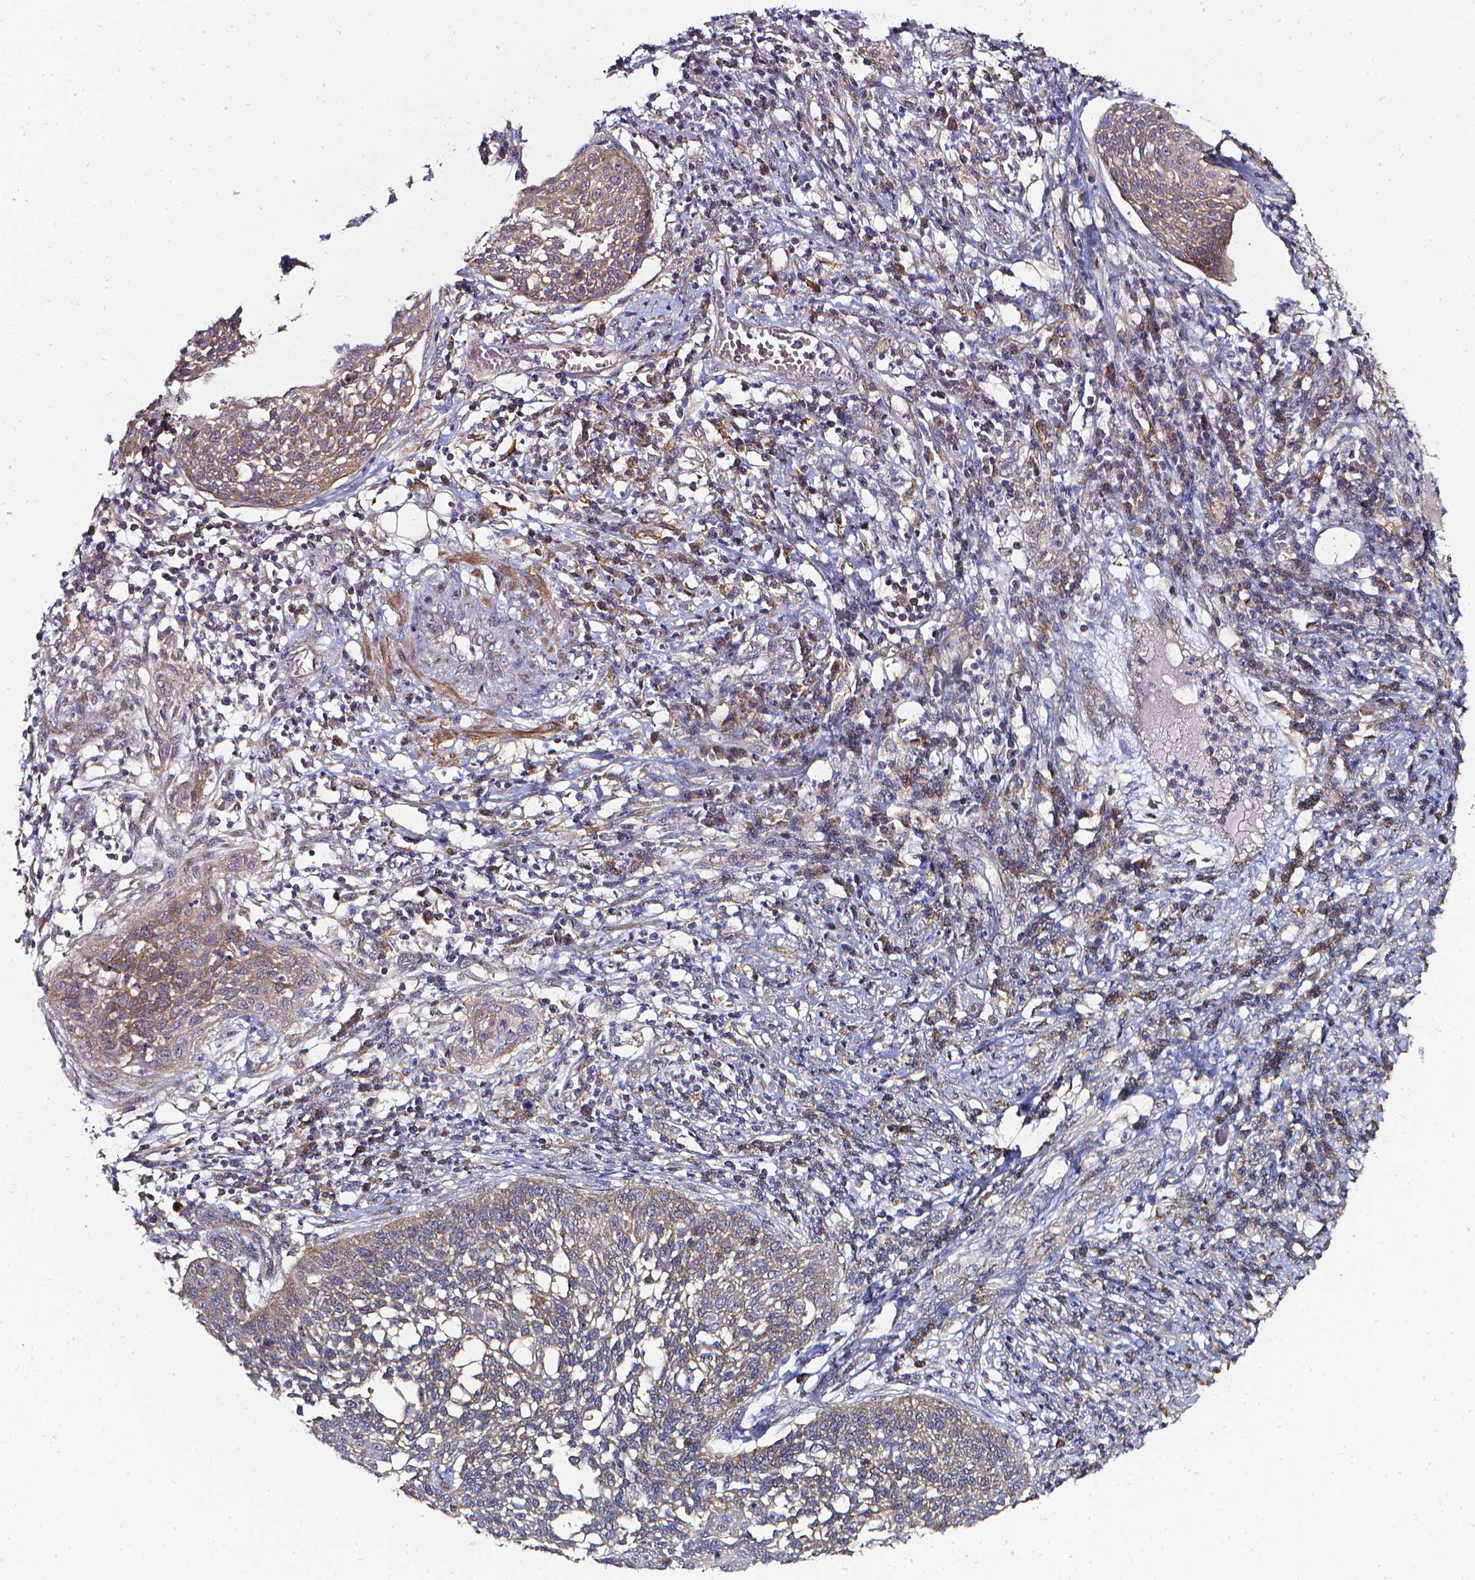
{"staining": {"intensity": "moderate", "quantity": ">75%", "location": "cytoplasmic/membranous"}, "tissue": "cervical cancer", "cell_type": "Tumor cells", "image_type": "cancer", "snomed": [{"axis": "morphology", "description": "Squamous cell carcinoma, NOS"}, {"axis": "topography", "description": "Cervix"}], "caption": "The image shows immunohistochemical staining of squamous cell carcinoma (cervical). There is moderate cytoplasmic/membranous expression is seen in approximately >75% of tumor cells.", "gene": "PRAG1", "patient": {"sex": "female", "age": 34}}